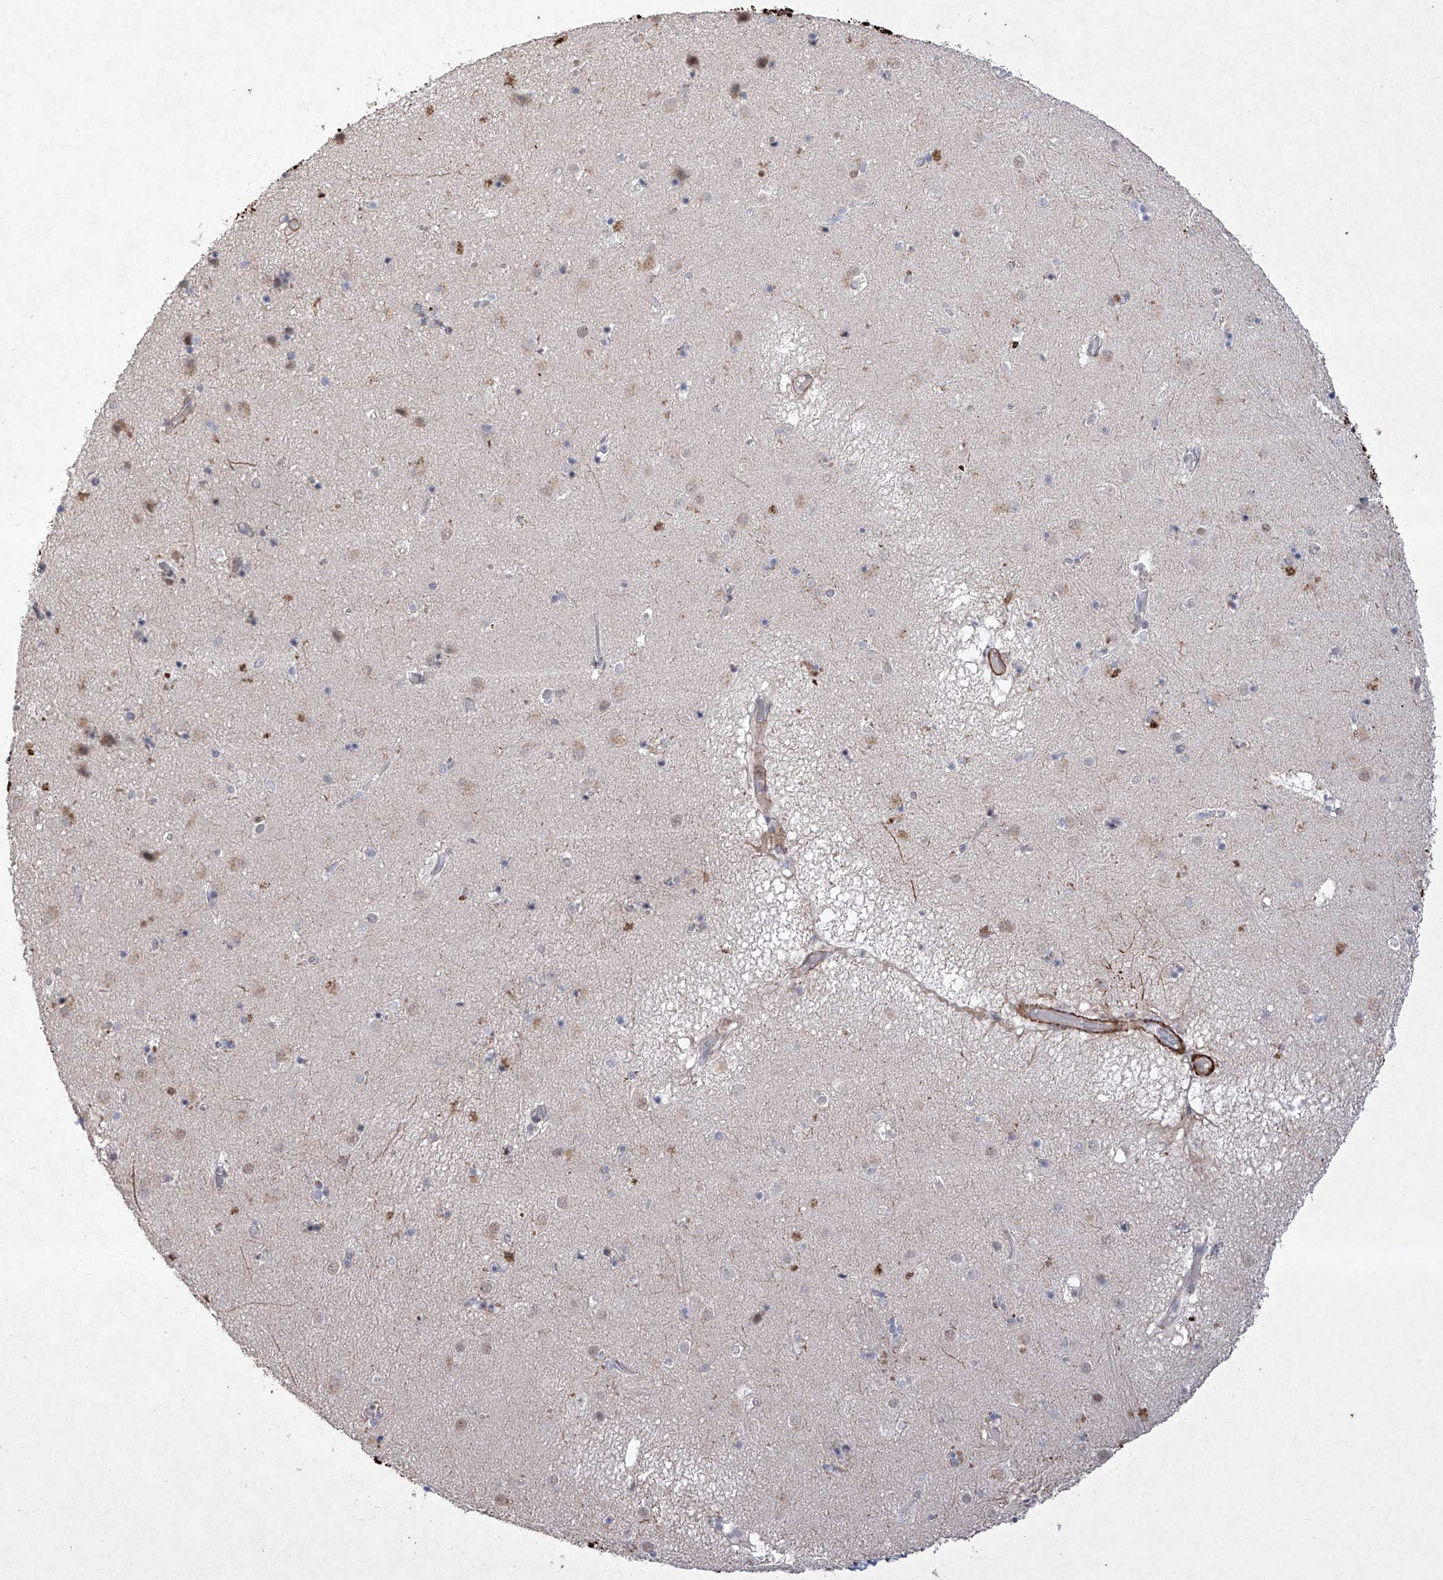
{"staining": {"intensity": "negative", "quantity": "none", "location": "none"}, "tissue": "caudate", "cell_type": "Glial cells", "image_type": "normal", "snomed": [{"axis": "morphology", "description": "Normal tissue, NOS"}, {"axis": "topography", "description": "Lateral ventricle wall"}], "caption": "Glial cells show no significant staining in normal caudate. (DAB IHC visualized using brightfield microscopy, high magnification).", "gene": "NFATC4", "patient": {"sex": "male", "age": 70}}